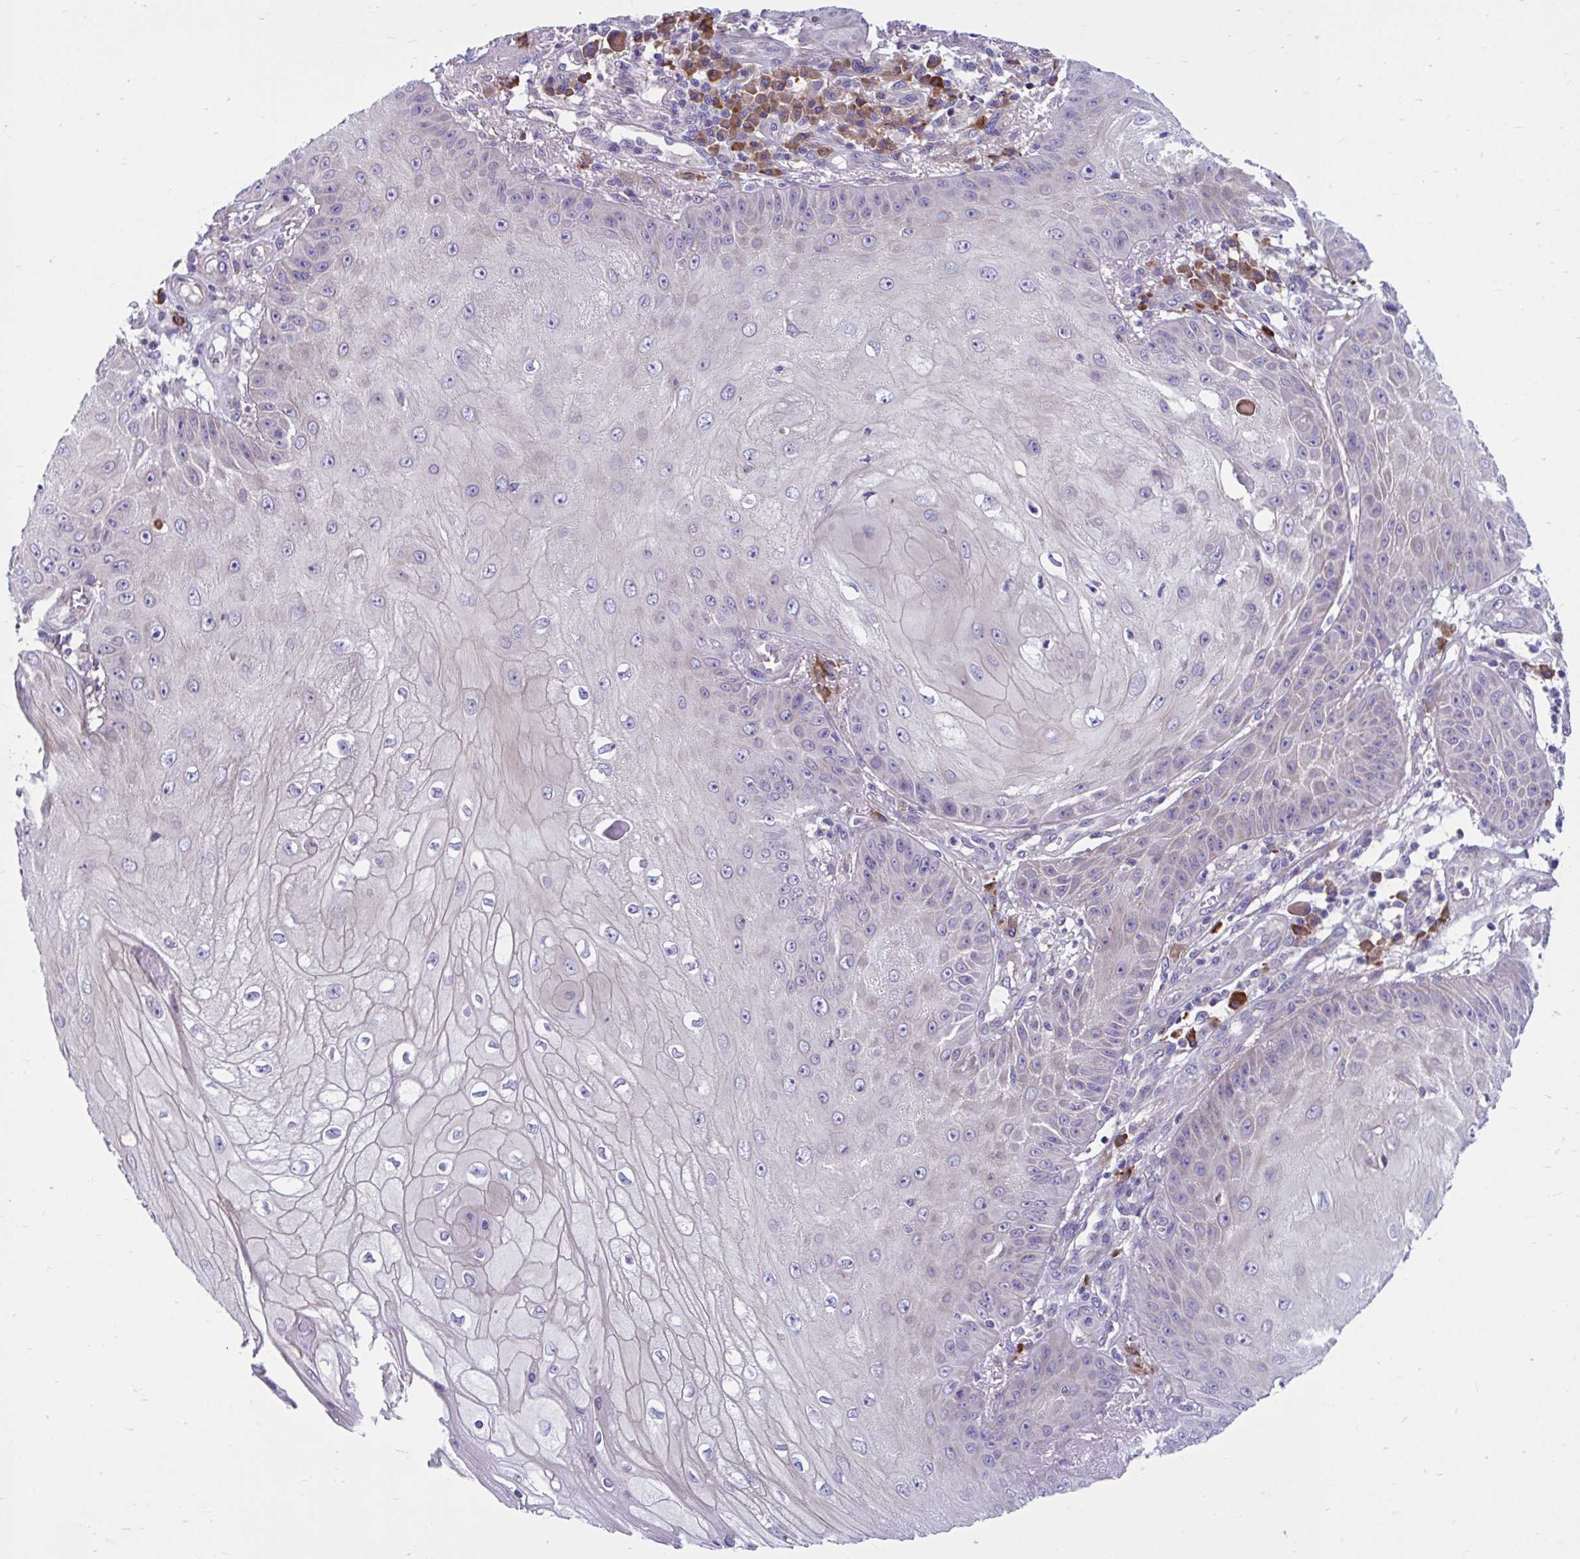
{"staining": {"intensity": "negative", "quantity": "none", "location": "none"}, "tissue": "skin cancer", "cell_type": "Tumor cells", "image_type": "cancer", "snomed": [{"axis": "morphology", "description": "Squamous cell carcinoma, NOS"}, {"axis": "topography", "description": "Skin"}], "caption": "The histopathology image demonstrates no significant staining in tumor cells of squamous cell carcinoma (skin).", "gene": "WBP1", "patient": {"sex": "male", "age": 70}}